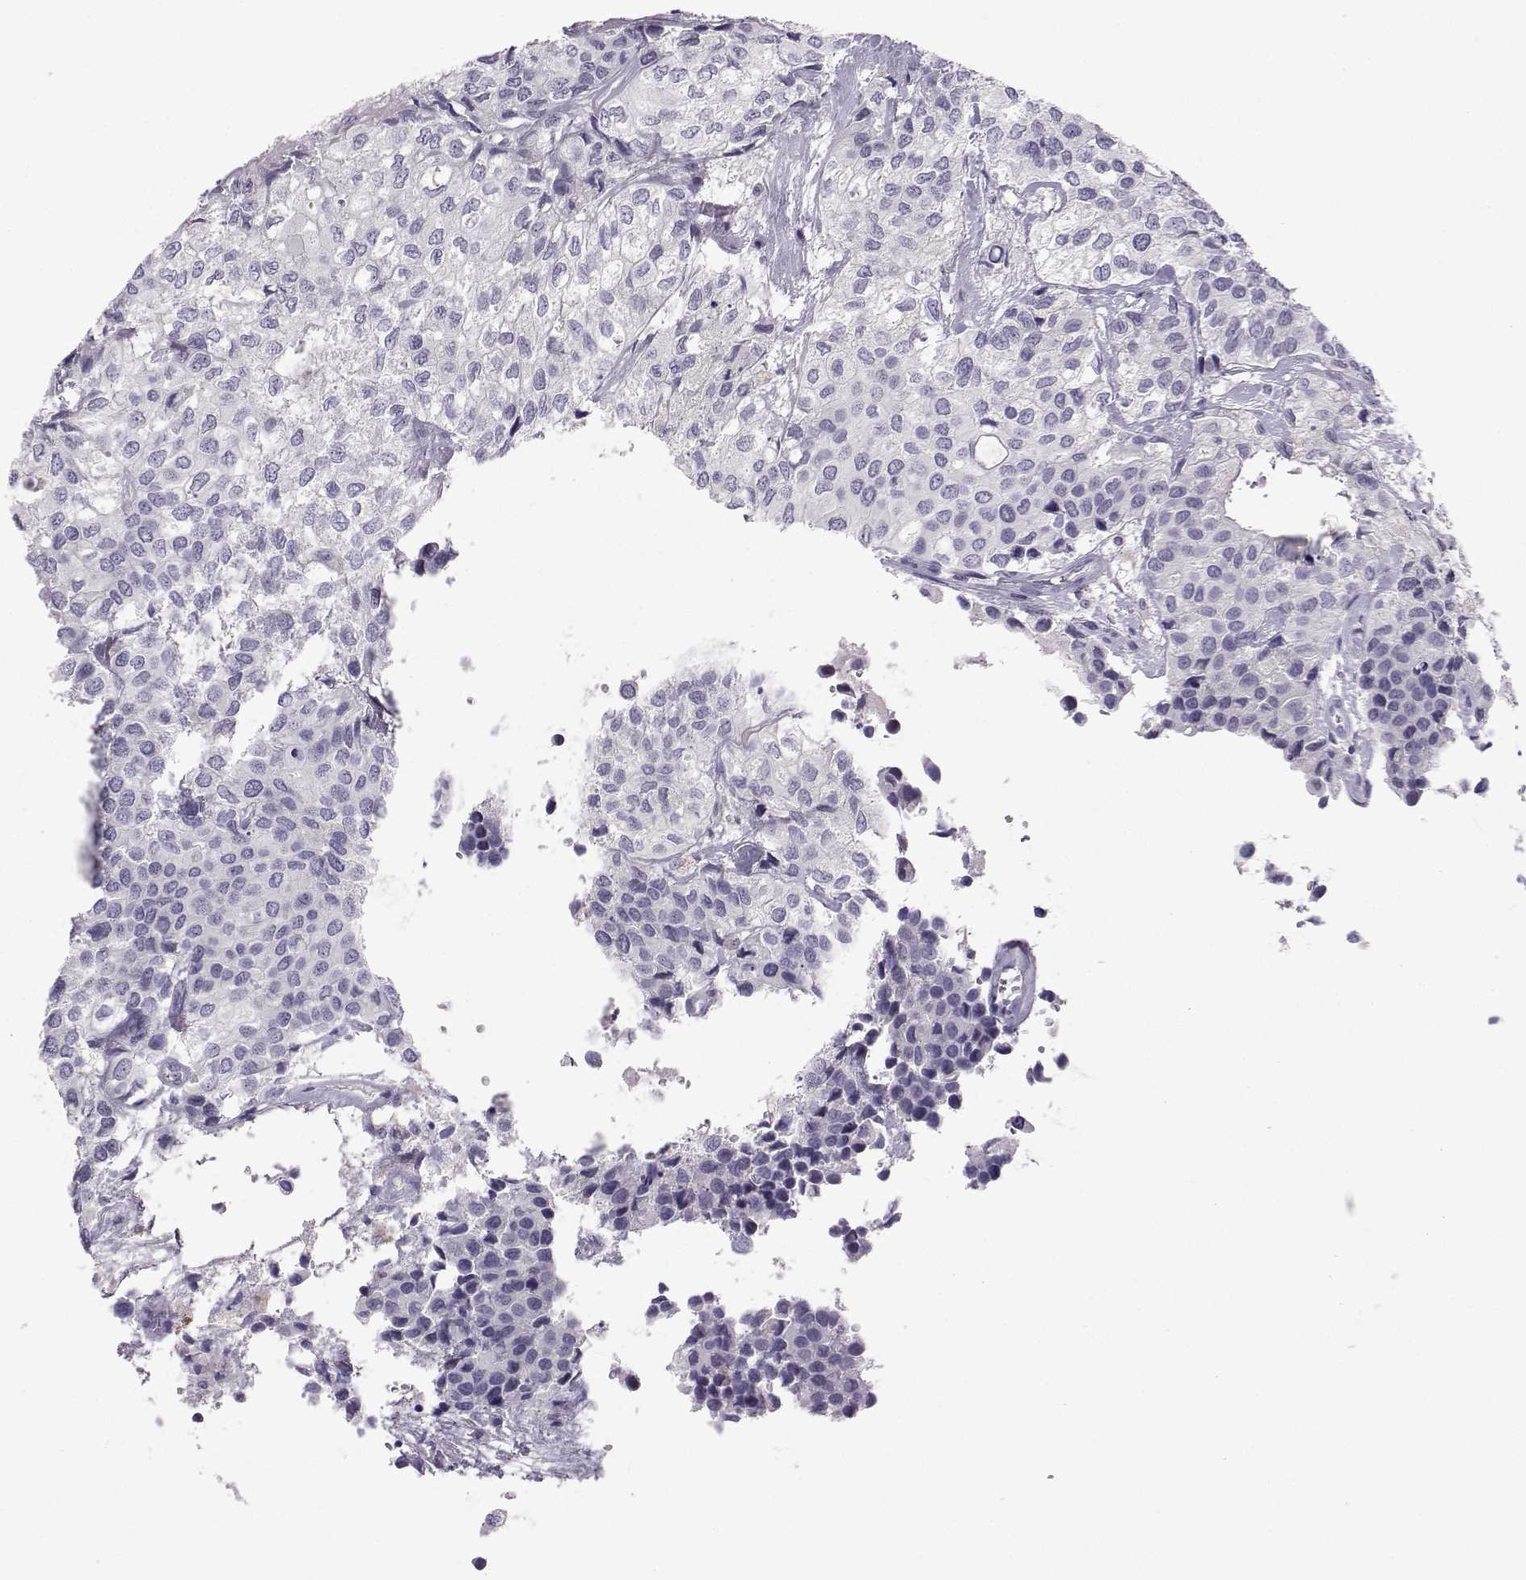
{"staining": {"intensity": "negative", "quantity": "none", "location": "none"}, "tissue": "urothelial cancer", "cell_type": "Tumor cells", "image_type": "cancer", "snomed": [{"axis": "morphology", "description": "Urothelial carcinoma, High grade"}, {"axis": "topography", "description": "Urinary bladder"}], "caption": "An IHC photomicrograph of urothelial carcinoma (high-grade) is shown. There is no staining in tumor cells of urothelial carcinoma (high-grade).", "gene": "MROH7", "patient": {"sex": "male", "age": 73}}